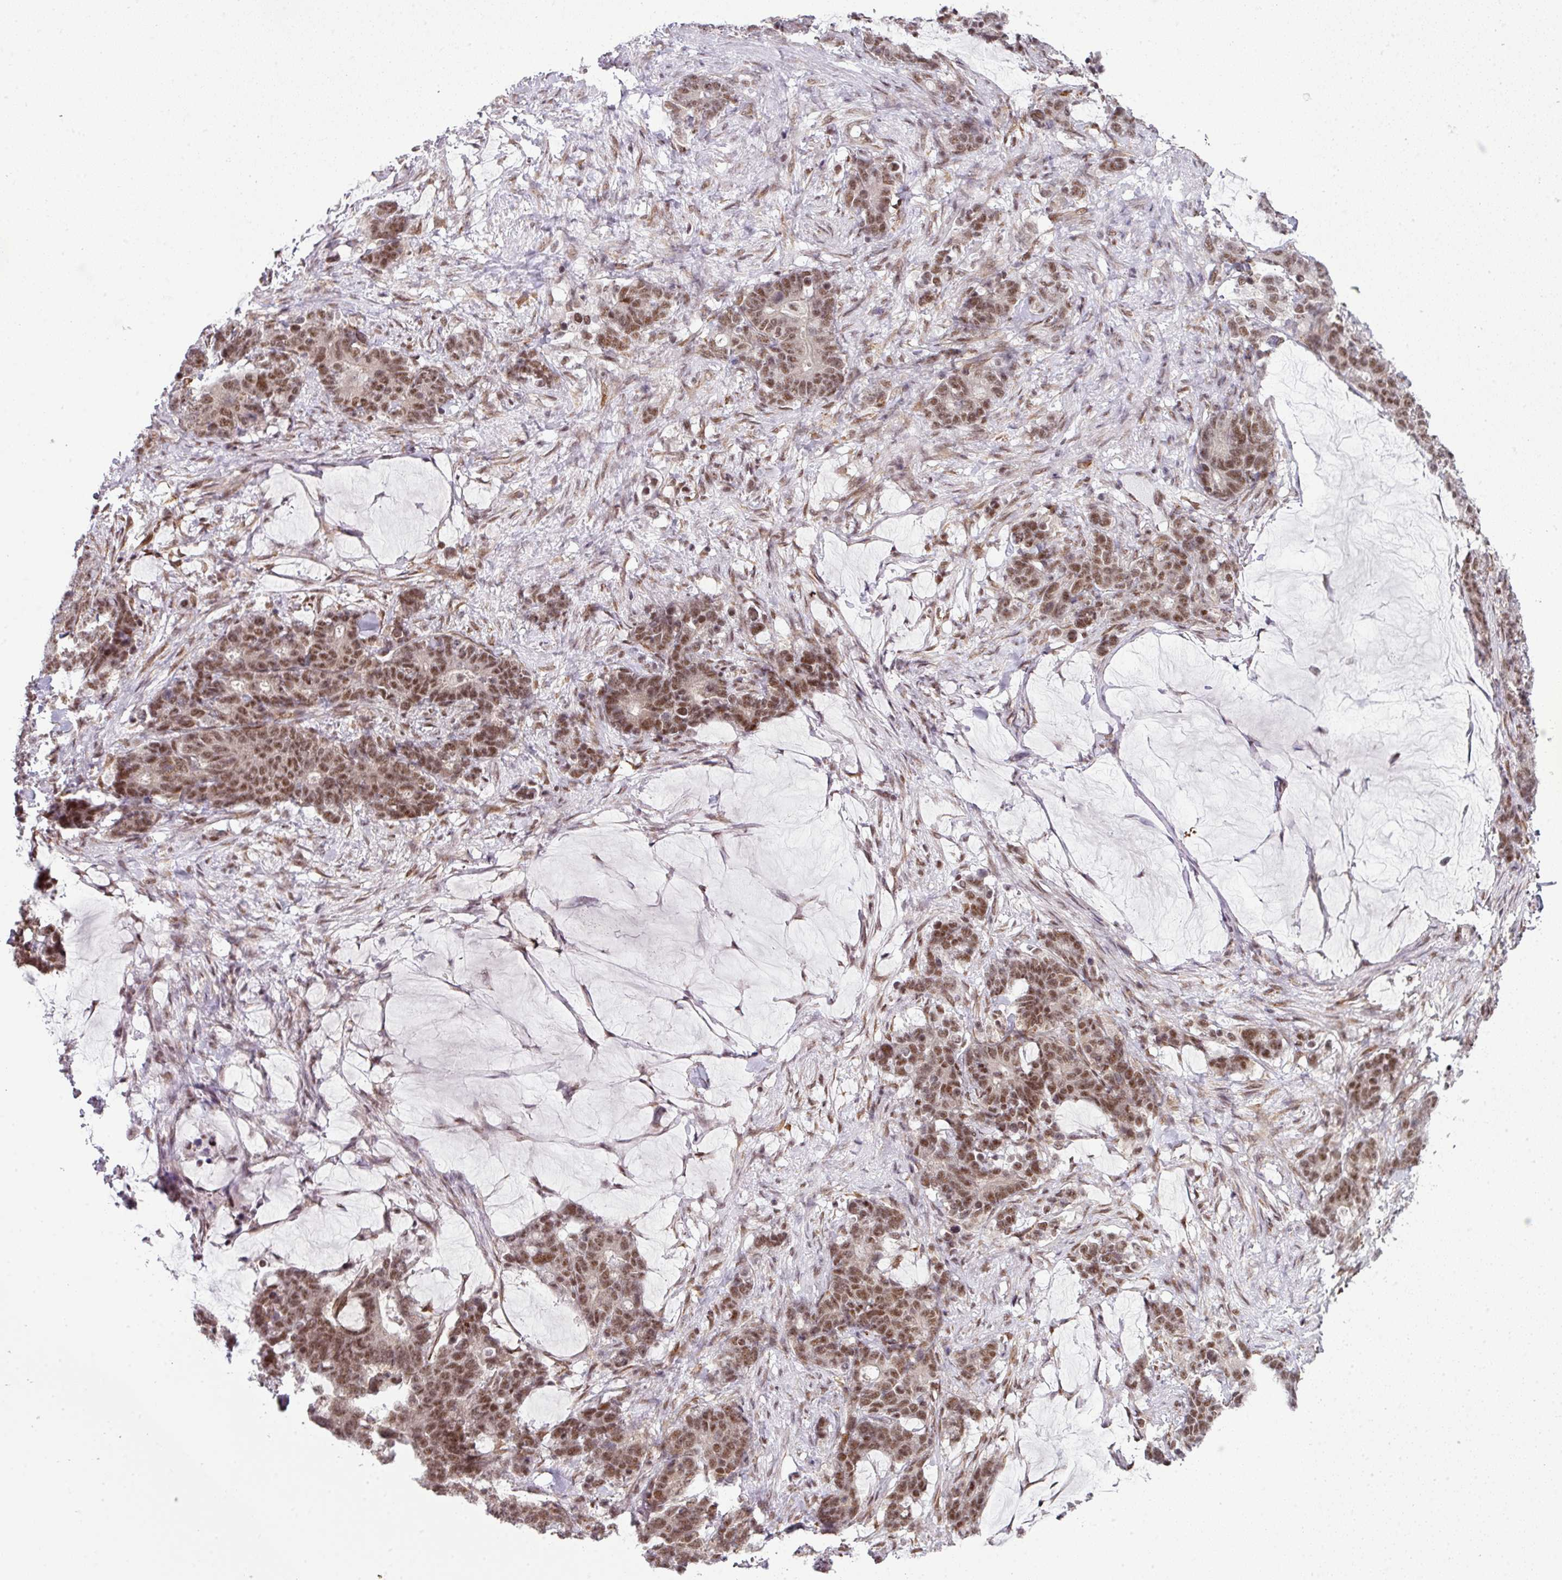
{"staining": {"intensity": "moderate", "quantity": ">75%", "location": "nuclear"}, "tissue": "stomach cancer", "cell_type": "Tumor cells", "image_type": "cancer", "snomed": [{"axis": "morphology", "description": "Normal tissue, NOS"}, {"axis": "morphology", "description": "Adenocarcinoma, NOS"}, {"axis": "topography", "description": "Stomach"}], "caption": "This histopathology image exhibits immunohistochemistry (IHC) staining of stomach cancer (adenocarcinoma), with medium moderate nuclear positivity in about >75% of tumor cells.", "gene": "NFYA", "patient": {"sex": "female", "age": 64}}